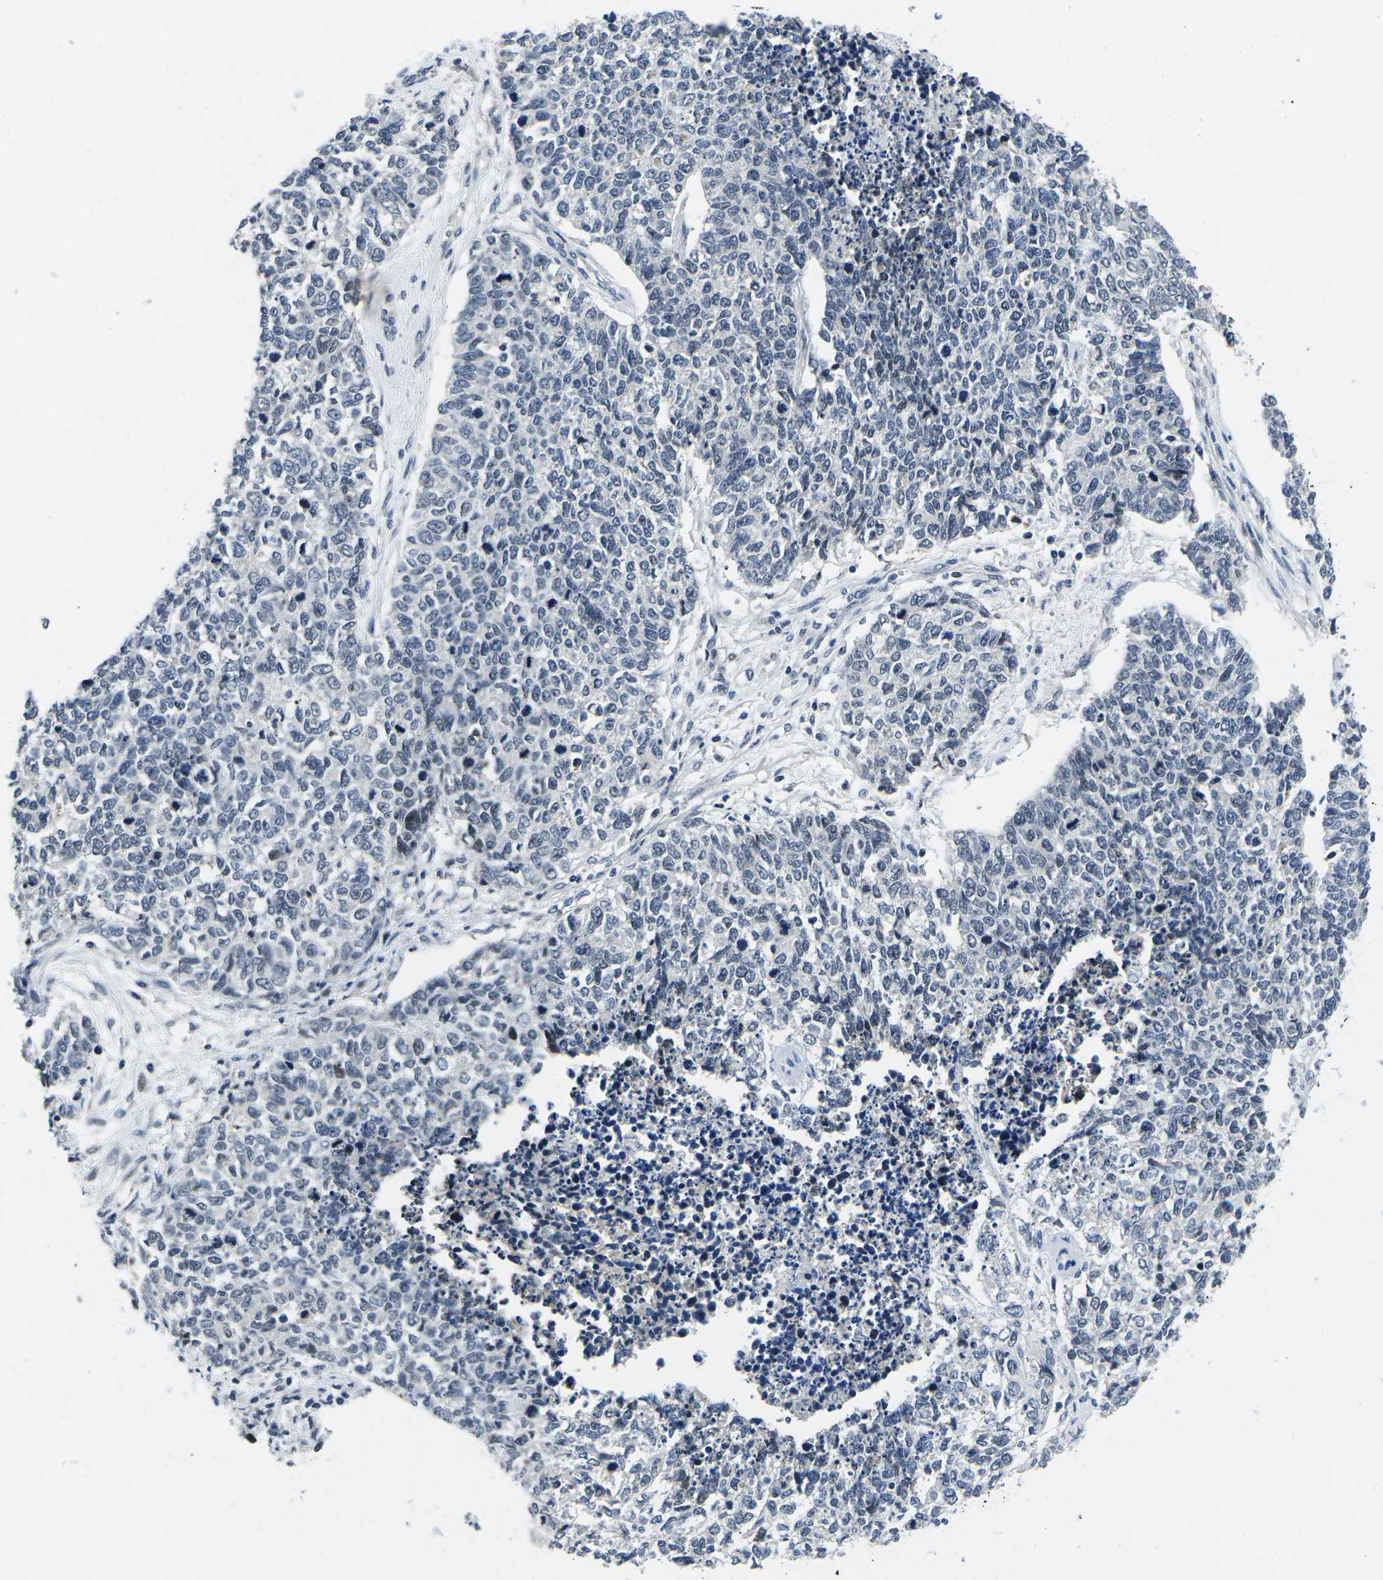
{"staining": {"intensity": "negative", "quantity": "none", "location": "none"}, "tissue": "cervical cancer", "cell_type": "Tumor cells", "image_type": "cancer", "snomed": [{"axis": "morphology", "description": "Squamous cell carcinoma, NOS"}, {"axis": "topography", "description": "Cervix"}], "caption": "Human cervical cancer (squamous cell carcinoma) stained for a protein using immunohistochemistry displays no positivity in tumor cells.", "gene": "CDC73", "patient": {"sex": "female", "age": 63}}